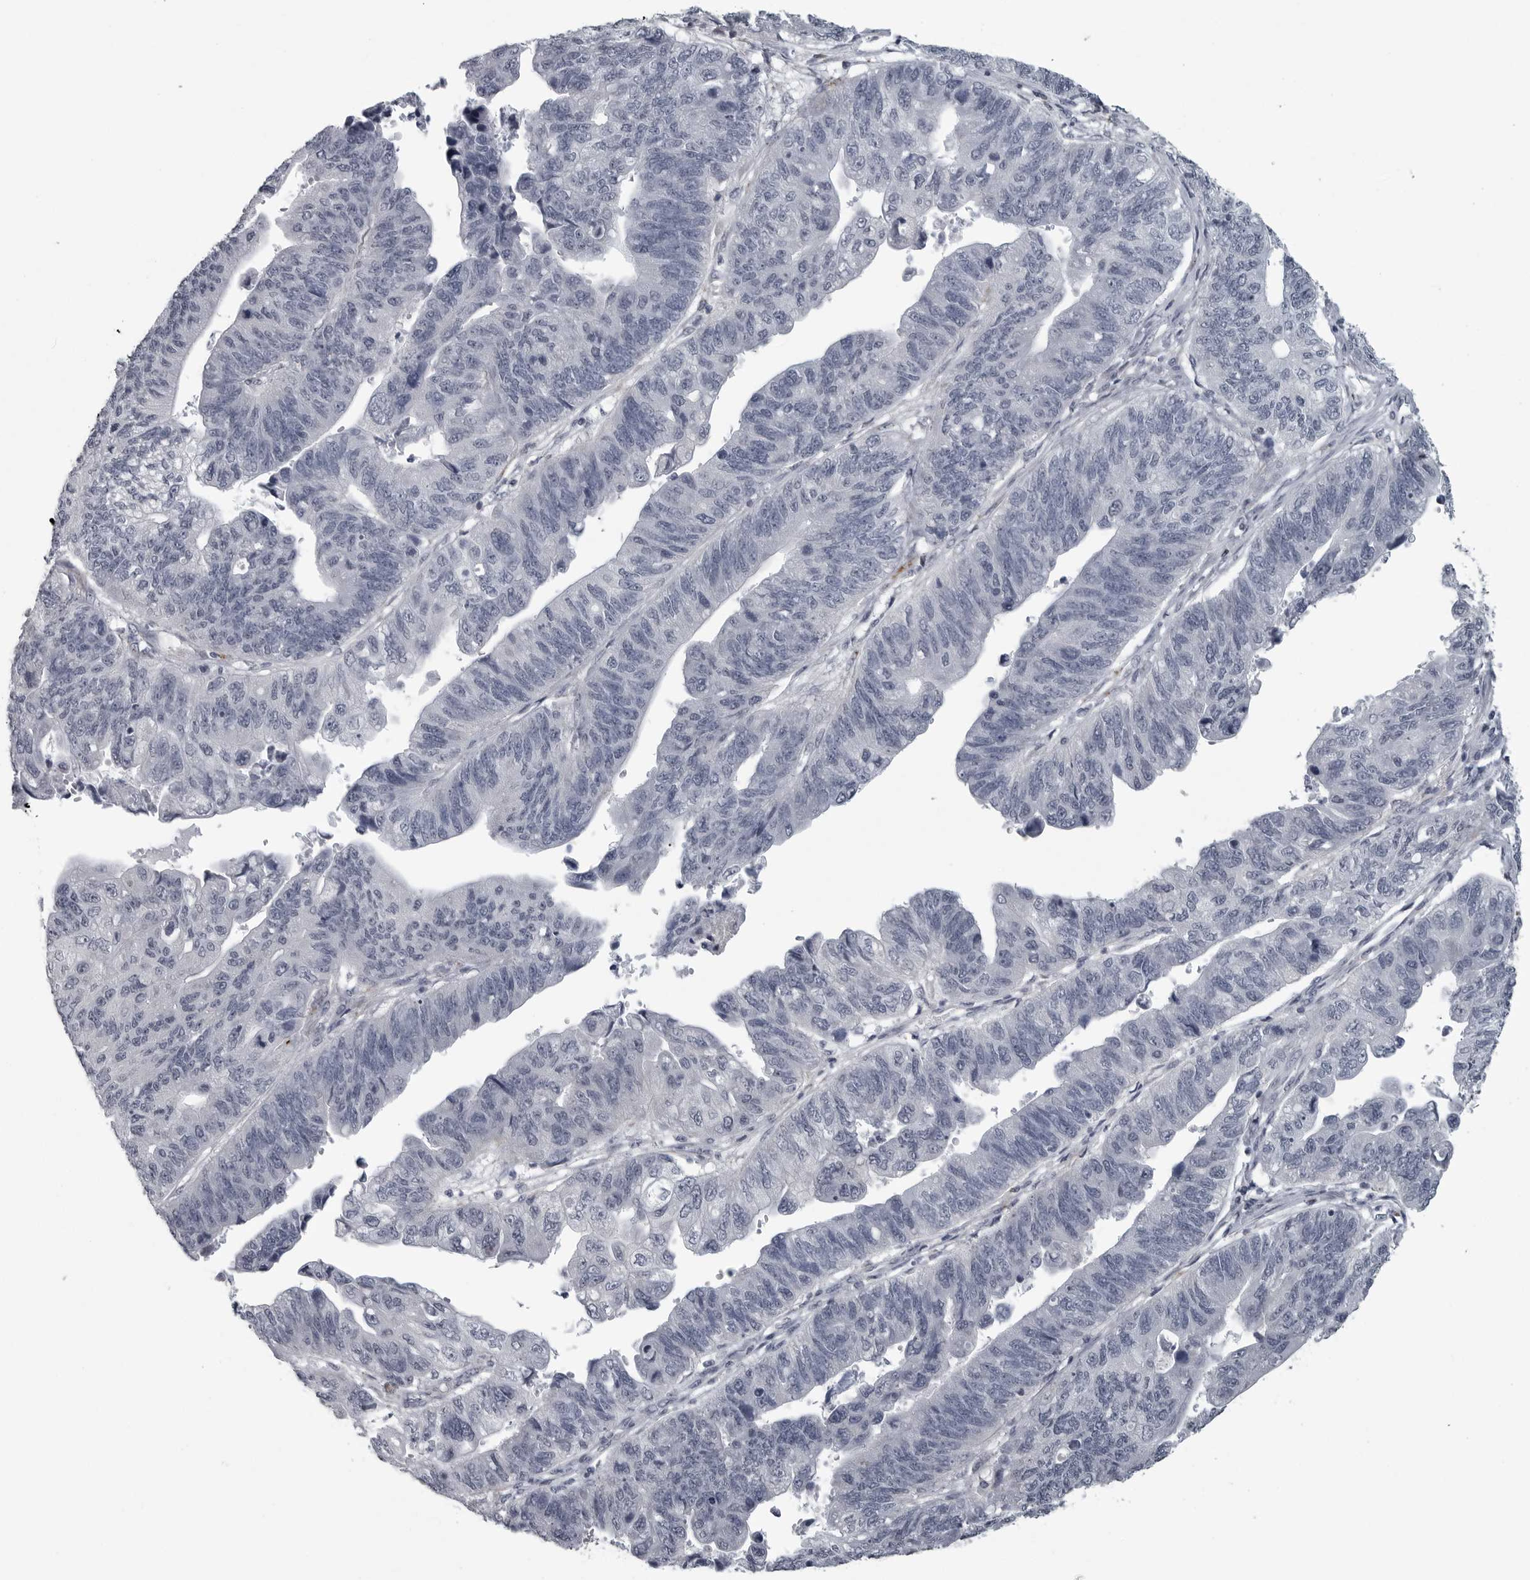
{"staining": {"intensity": "negative", "quantity": "none", "location": "none"}, "tissue": "stomach cancer", "cell_type": "Tumor cells", "image_type": "cancer", "snomed": [{"axis": "morphology", "description": "Adenocarcinoma, NOS"}, {"axis": "topography", "description": "Stomach"}], "caption": "Micrograph shows no significant protein positivity in tumor cells of stomach cancer (adenocarcinoma).", "gene": "LYSMD1", "patient": {"sex": "male", "age": 59}}